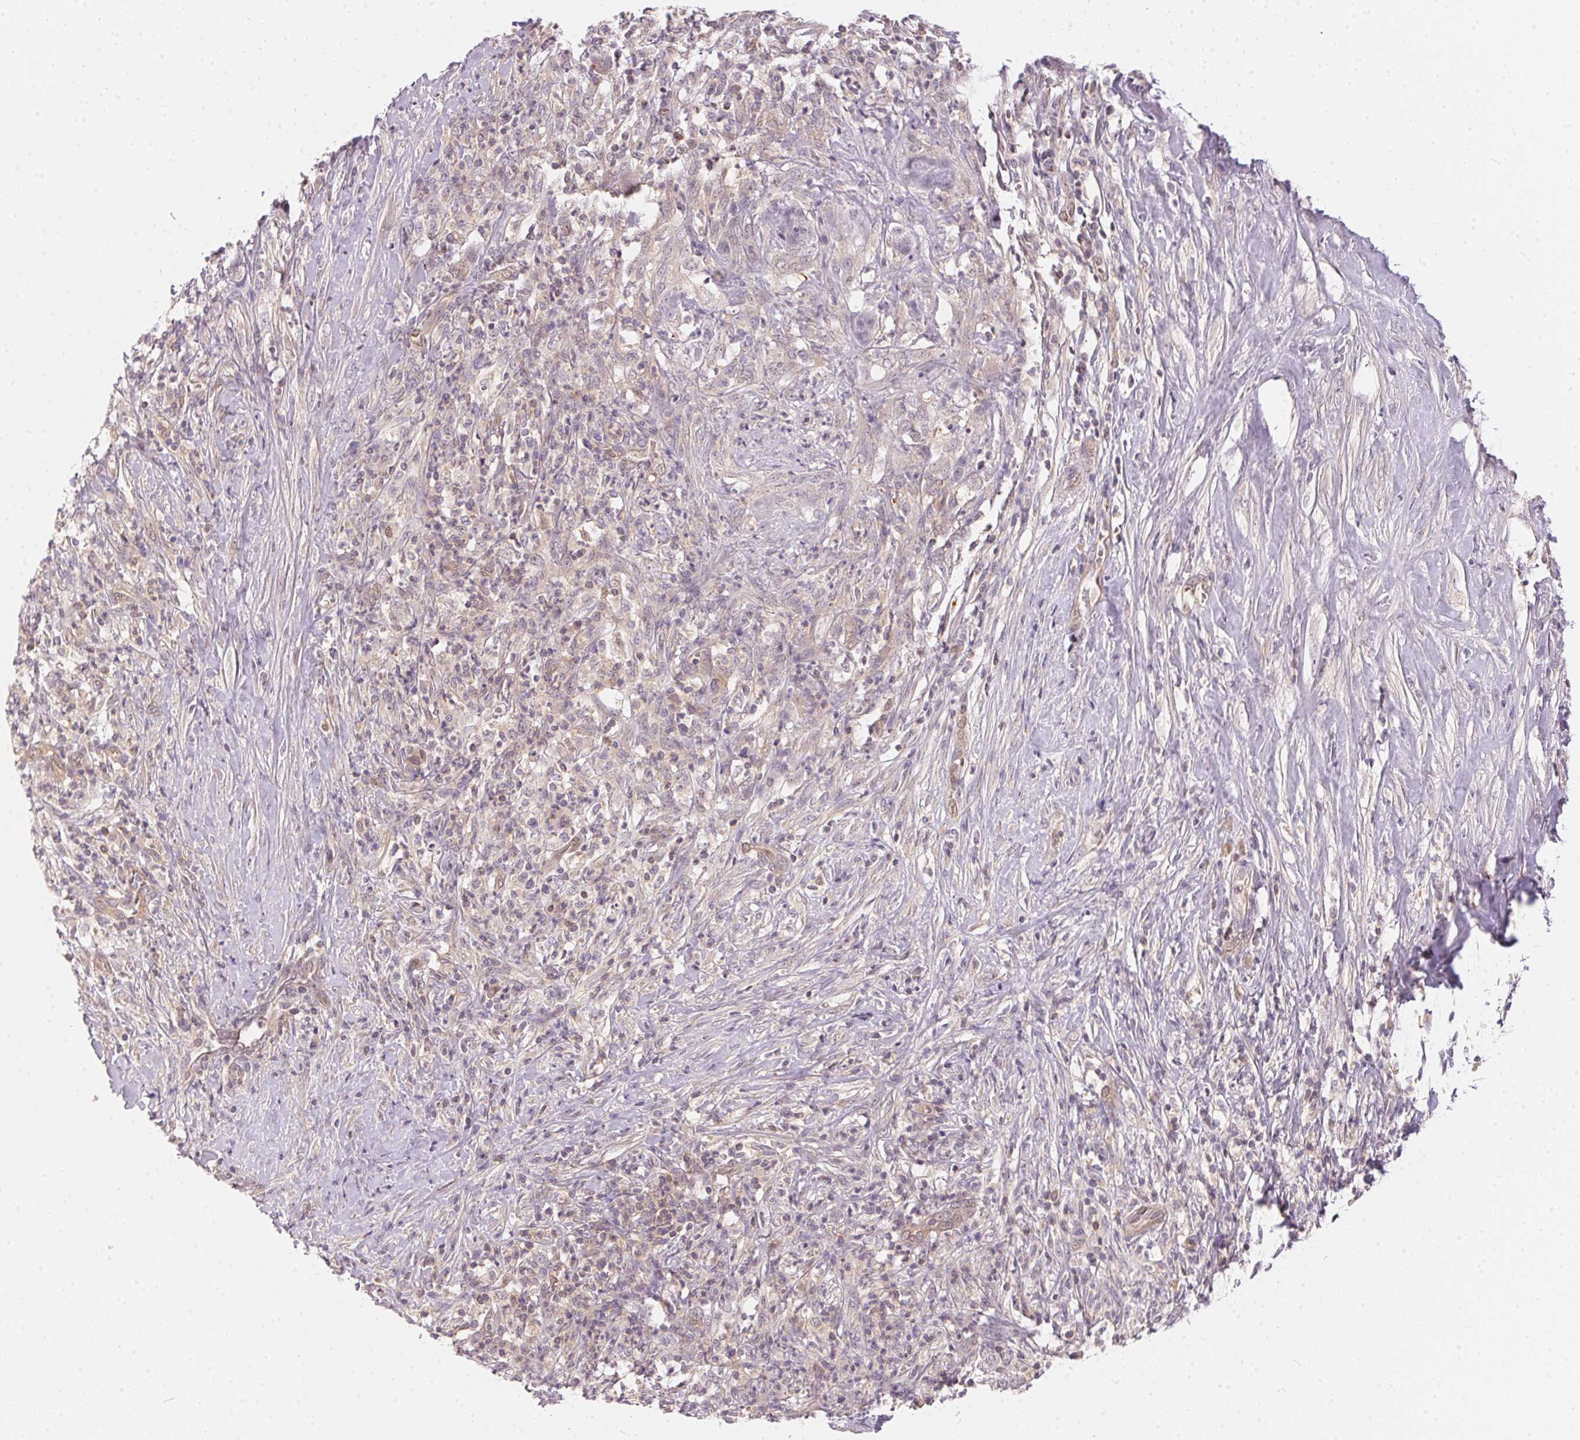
{"staining": {"intensity": "negative", "quantity": "none", "location": "none"}, "tissue": "pancreatic cancer", "cell_type": "Tumor cells", "image_type": "cancer", "snomed": [{"axis": "morphology", "description": "Normal tissue, NOS"}, {"axis": "morphology", "description": "Inflammation, NOS"}, {"axis": "morphology", "description": "Adenocarcinoma, NOS"}, {"axis": "topography", "description": "Pancreas"}], "caption": "A high-resolution photomicrograph shows immunohistochemistry (IHC) staining of pancreatic cancer, which reveals no significant staining in tumor cells.", "gene": "BLMH", "patient": {"sex": "male", "age": 57}}